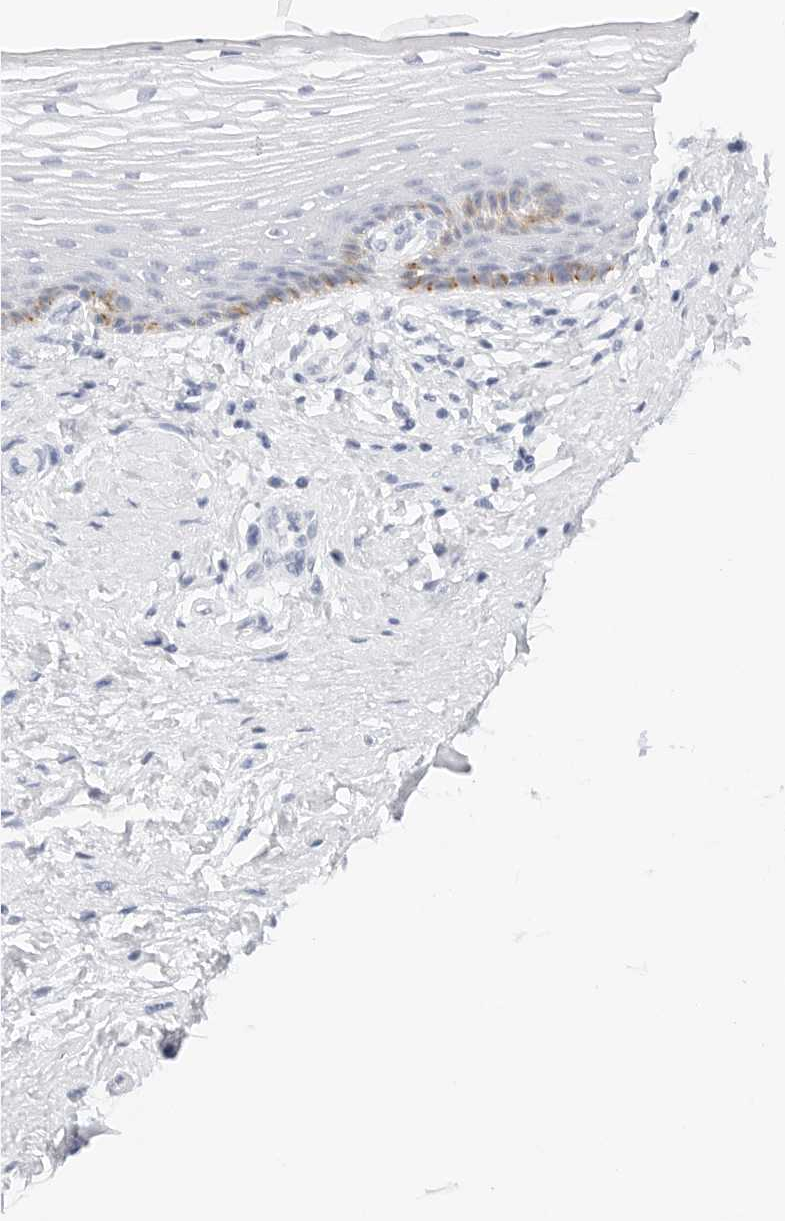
{"staining": {"intensity": "moderate", "quantity": "<25%", "location": "cytoplasmic/membranous"}, "tissue": "vagina", "cell_type": "Squamous epithelial cells", "image_type": "normal", "snomed": [{"axis": "morphology", "description": "Normal tissue, NOS"}, {"axis": "topography", "description": "Vagina"}], "caption": "Protein staining of unremarkable vagina demonstrates moderate cytoplasmic/membranous staining in approximately <25% of squamous epithelial cells. The protein is stained brown, and the nuclei are stained in blue (DAB (3,3'-diaminobenzidine) IHC with brightfield microscopy, high magnification).", "gene": "PCDH19", "patient": {"sex": "female", "age": 46}}